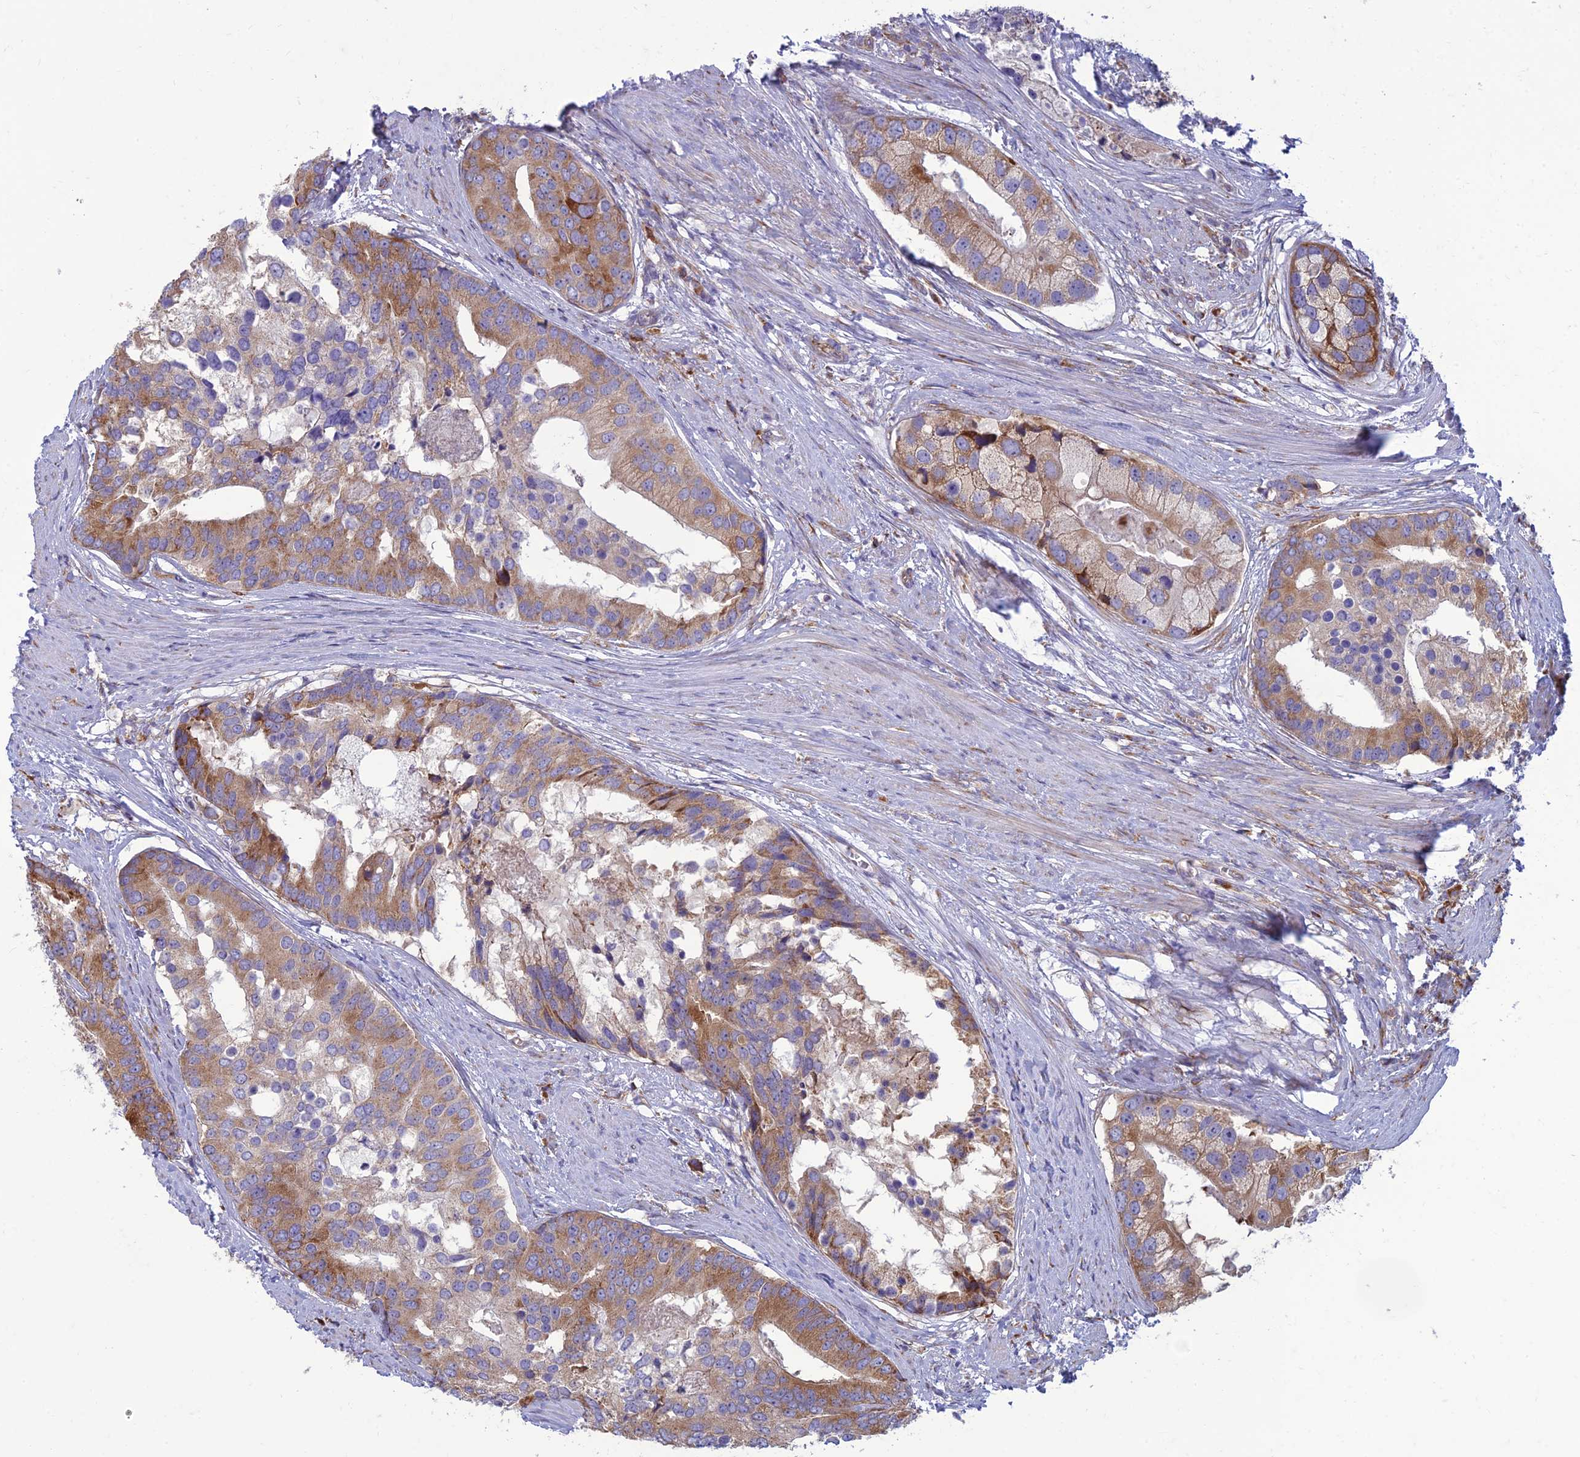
{"staining": {"intensity": "moderate", "quantity": ">75%", "location": "cytoplasmic/membranous"}, "tissue": "prostate cancer", "cell_type": "Tumor cells", "image_type": "cancer", "snomed": [{"axis": "morphology", "description": "Adenocarcinoma, High grade"}, {"axis": "topography", "description": "Prostate"}], "caption": "DAB immunohistochemical staining of human adenocarcinoma (high-grade) (prostate) shows moderate cytoplasmic/membranous protein expression in approximately >75% of tumor cells.", "gene": "RPL17-C18orf32", "patient": {"sex": "male", "age": 62}}